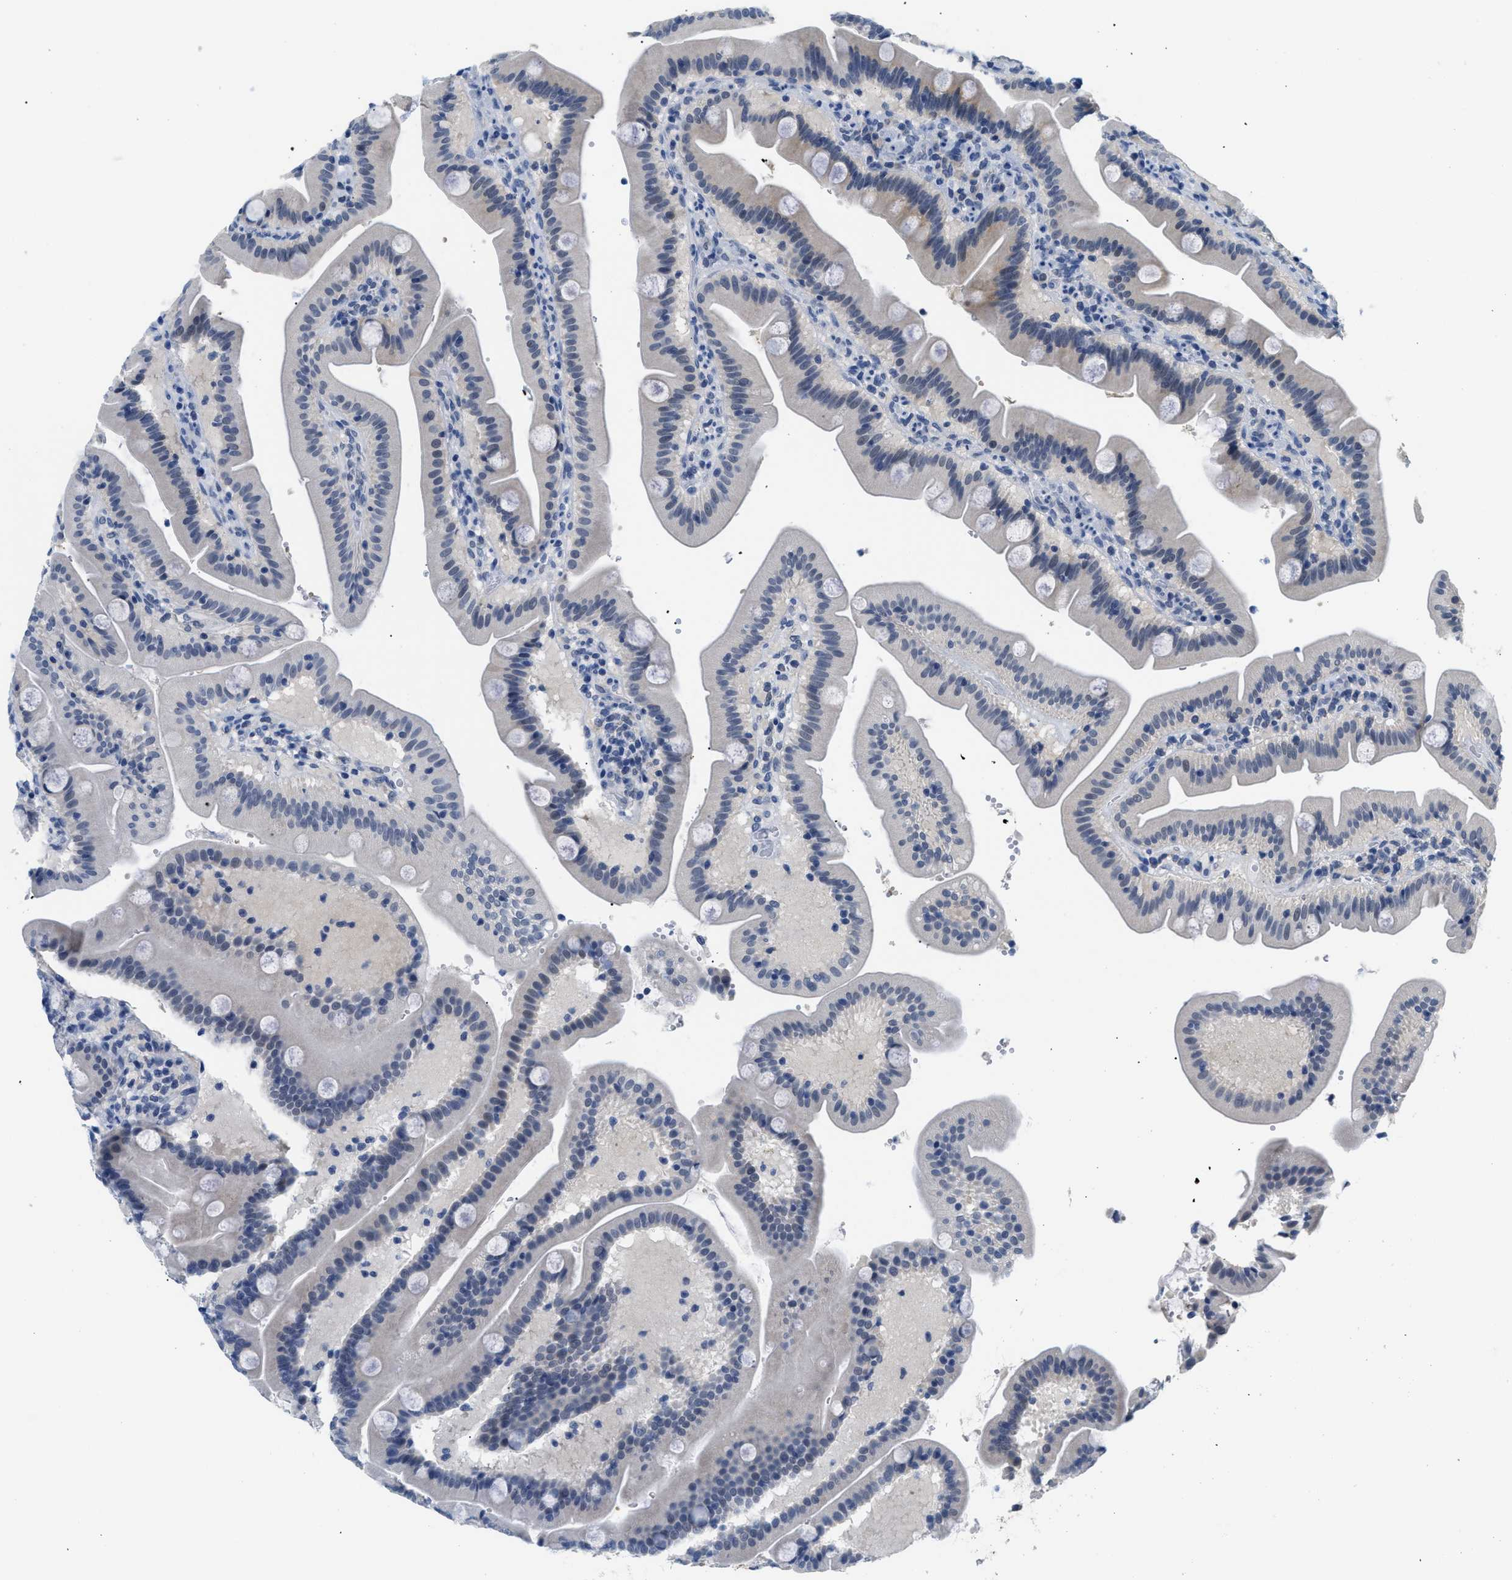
{"staining": {"intensity": "moderate", "quantity": "<25%", "location": "cytoplasmic/membranous"}, "tissue": "duodenum", "cell_type": "Glandular cells", "image_type": "normal", "snomed": [{"axis": "morphology", "description": "Normal tissue, NOS"}, {"axis": "topography", "description": "Duodenum"}], "caption": "Duodenum stained for a protein (brown) displays moderate cytoplasmic/membranous positive positivity in about <25% of glandular cells.", "gene": "PSAT1", "patient": {"sex": "male", "age": 54}}